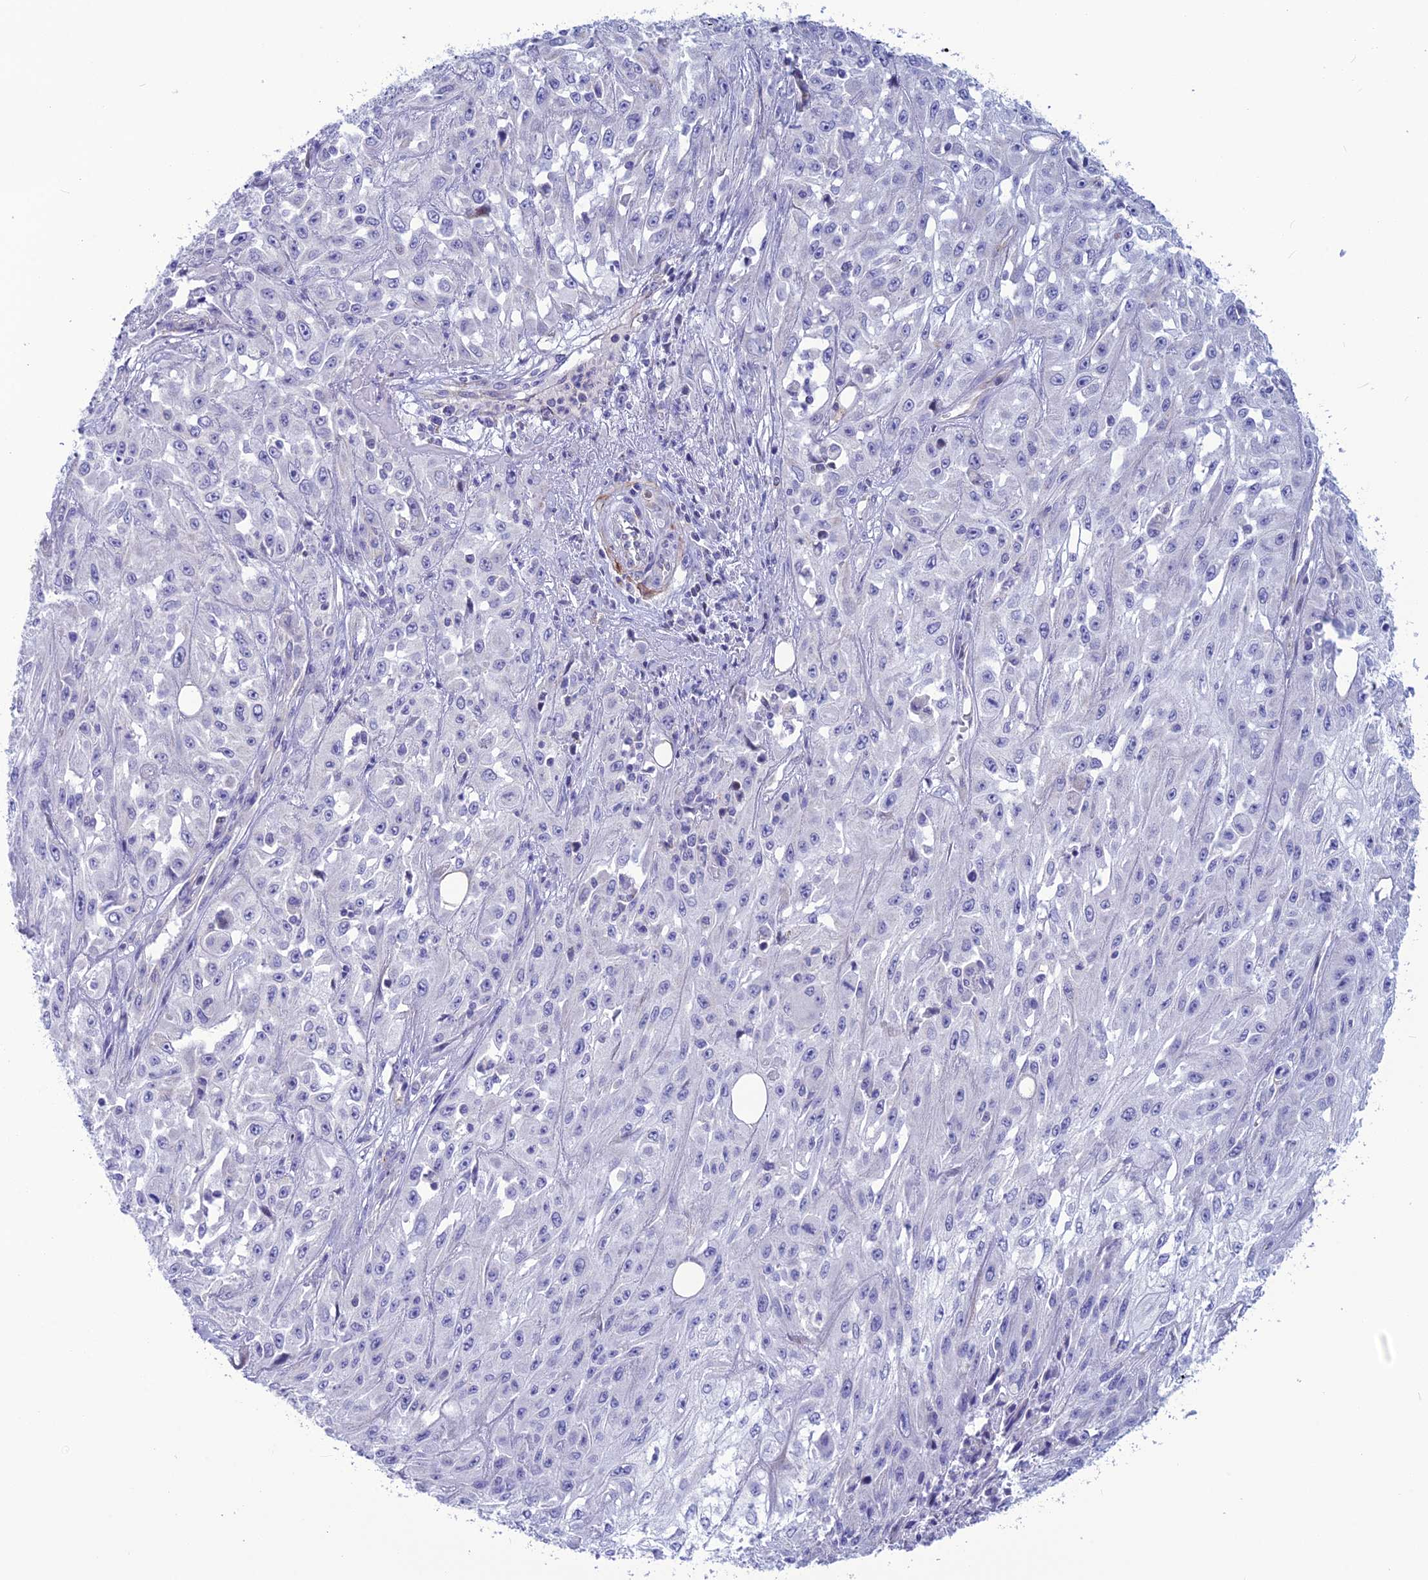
{"staining": {"intensity": "negative", "quantity": "none", "location": "none"}, "tissue": "skin cancer", "cell_type": "Tumor cells", "image_type": "cancer", "snomed": [{"axis": "morphology", "description": "Squamous cell carcinoma, NOS"}, {"axis": "morphology", "description": "Squamous cell carcinoma, metastatic, NOS"}, {"axis": "topography", "description": "Skin"}, {"axis": "topography", "description": "Lymph node"}], "caption": "A photomicrograph of human squamous cell carcinoma (skin) is negative for staining in tumor cells.", "gene": "POMGNT1", "patient": {"sex": "male", "age": 75}}